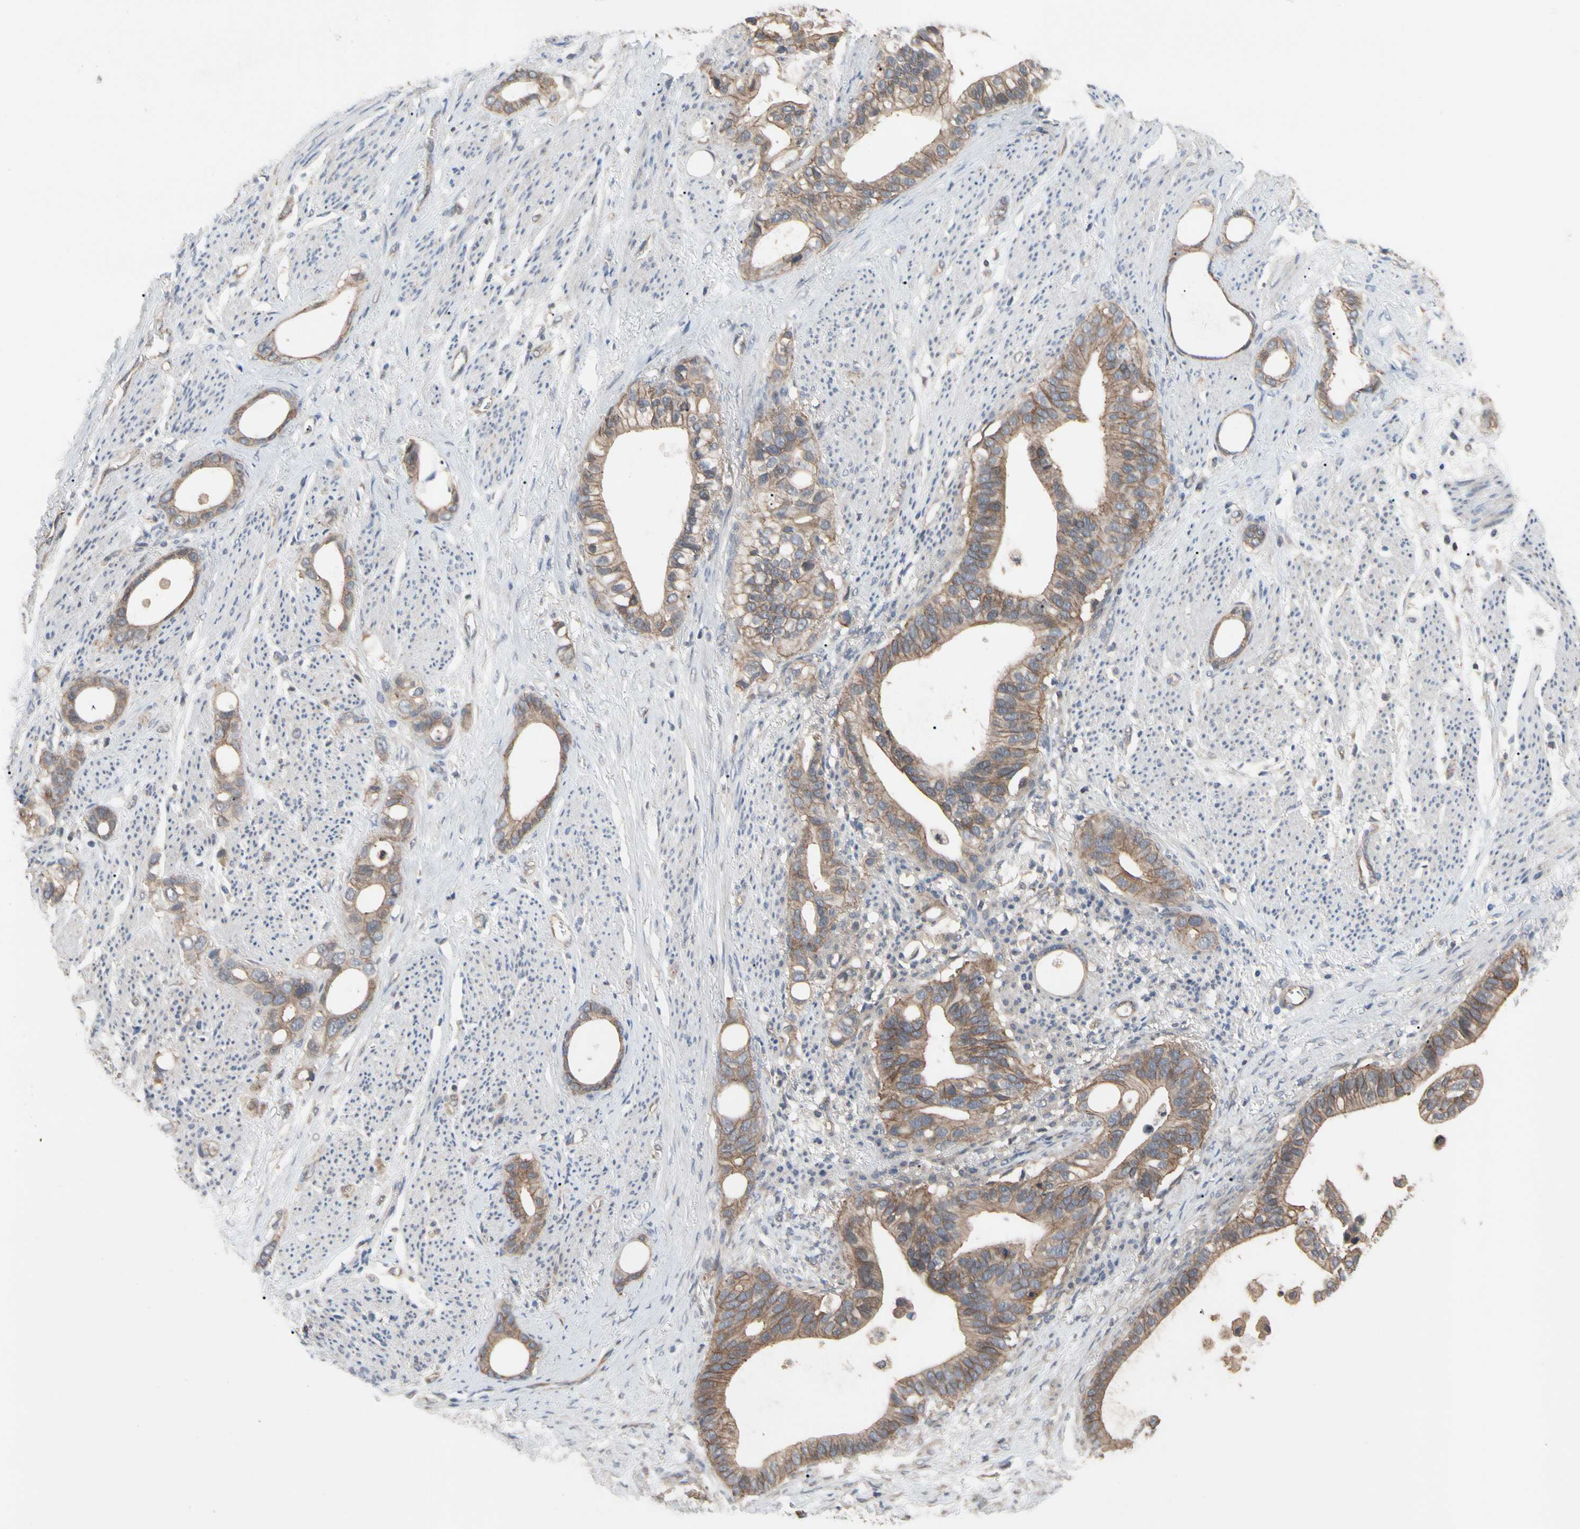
{"staining": {"intensity": "moderate", "quantity": ">75%", "location": "cytoplasmic/membranous"}, "tissue": "stomach cancer", "cell_type": "Tumor cells", "image_type": "cancer", "snomed": [{"axis": "morphology", "description": "Adenocarcinoma, NOS"}, {"axis": "topography", "description": "Stomach"}], "caption": "Immunohistochemical staining of human adenocarcinoma (stomach) demonstrates medium levels of moderate cytoplasmic/membranous positivity in approximately >75% of tumor cells.", "gene": "DPP8", "patient": {"sex": "female", "age": 75}}